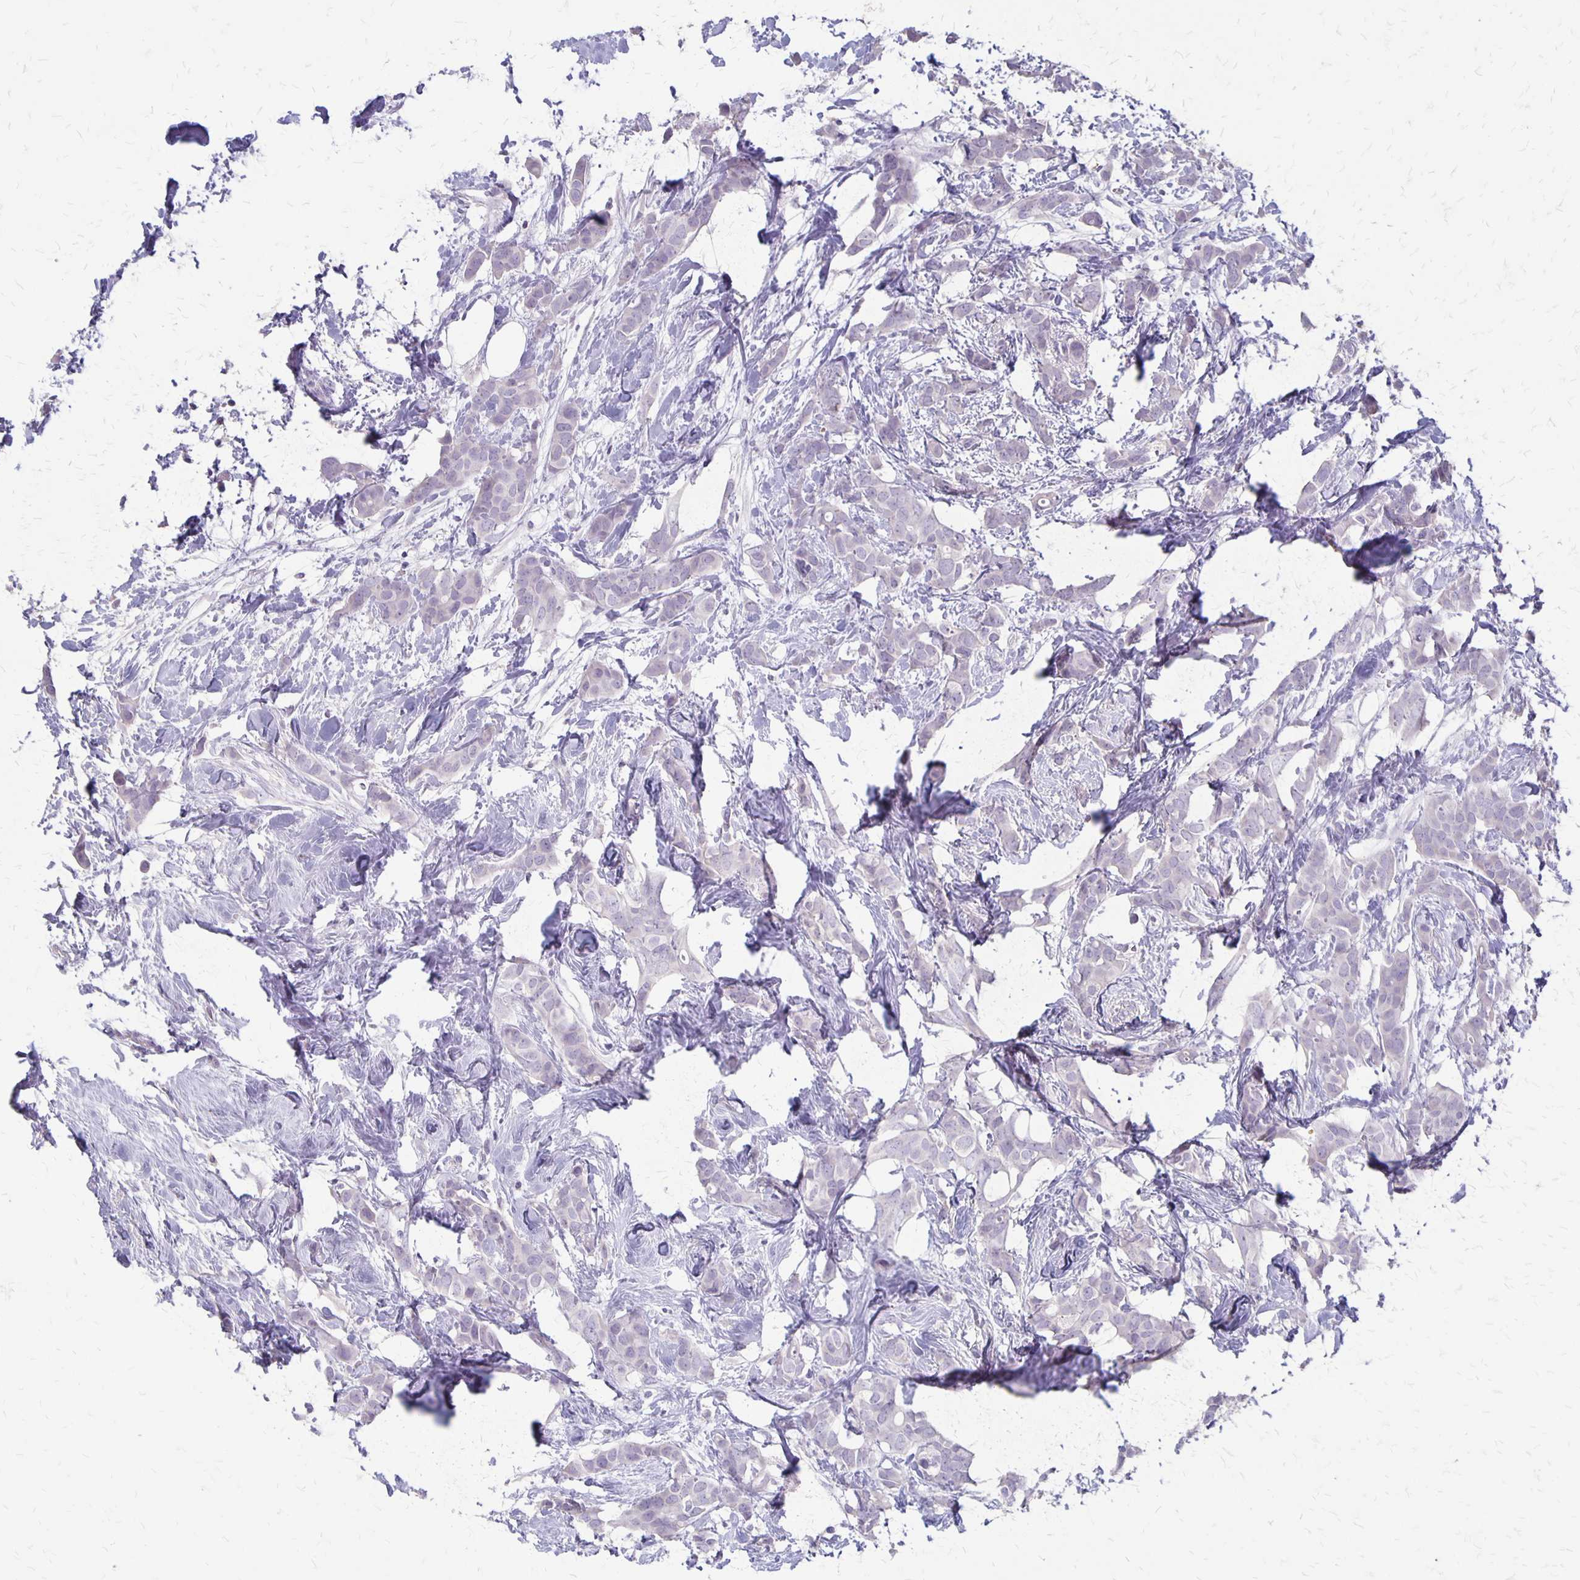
{"staining": {"intensity": "negative", "quantity": "none", "location": "none"}, "tissue": "breast cancer", "cell_type": "Tumor cells", "image_type": "cancer", "snomed": [{"axis": "morphology", "description": "Duct carcinoma"}, {"axis": "topography", "description": "Breast"}], "caption": "This is an immunohistochemistry micrograph of human breast intraductal carcinoma. There is no expression in tumor cells.", "gene": "SEPTIN5", "patient": {"sex": "female", "age": 62}}